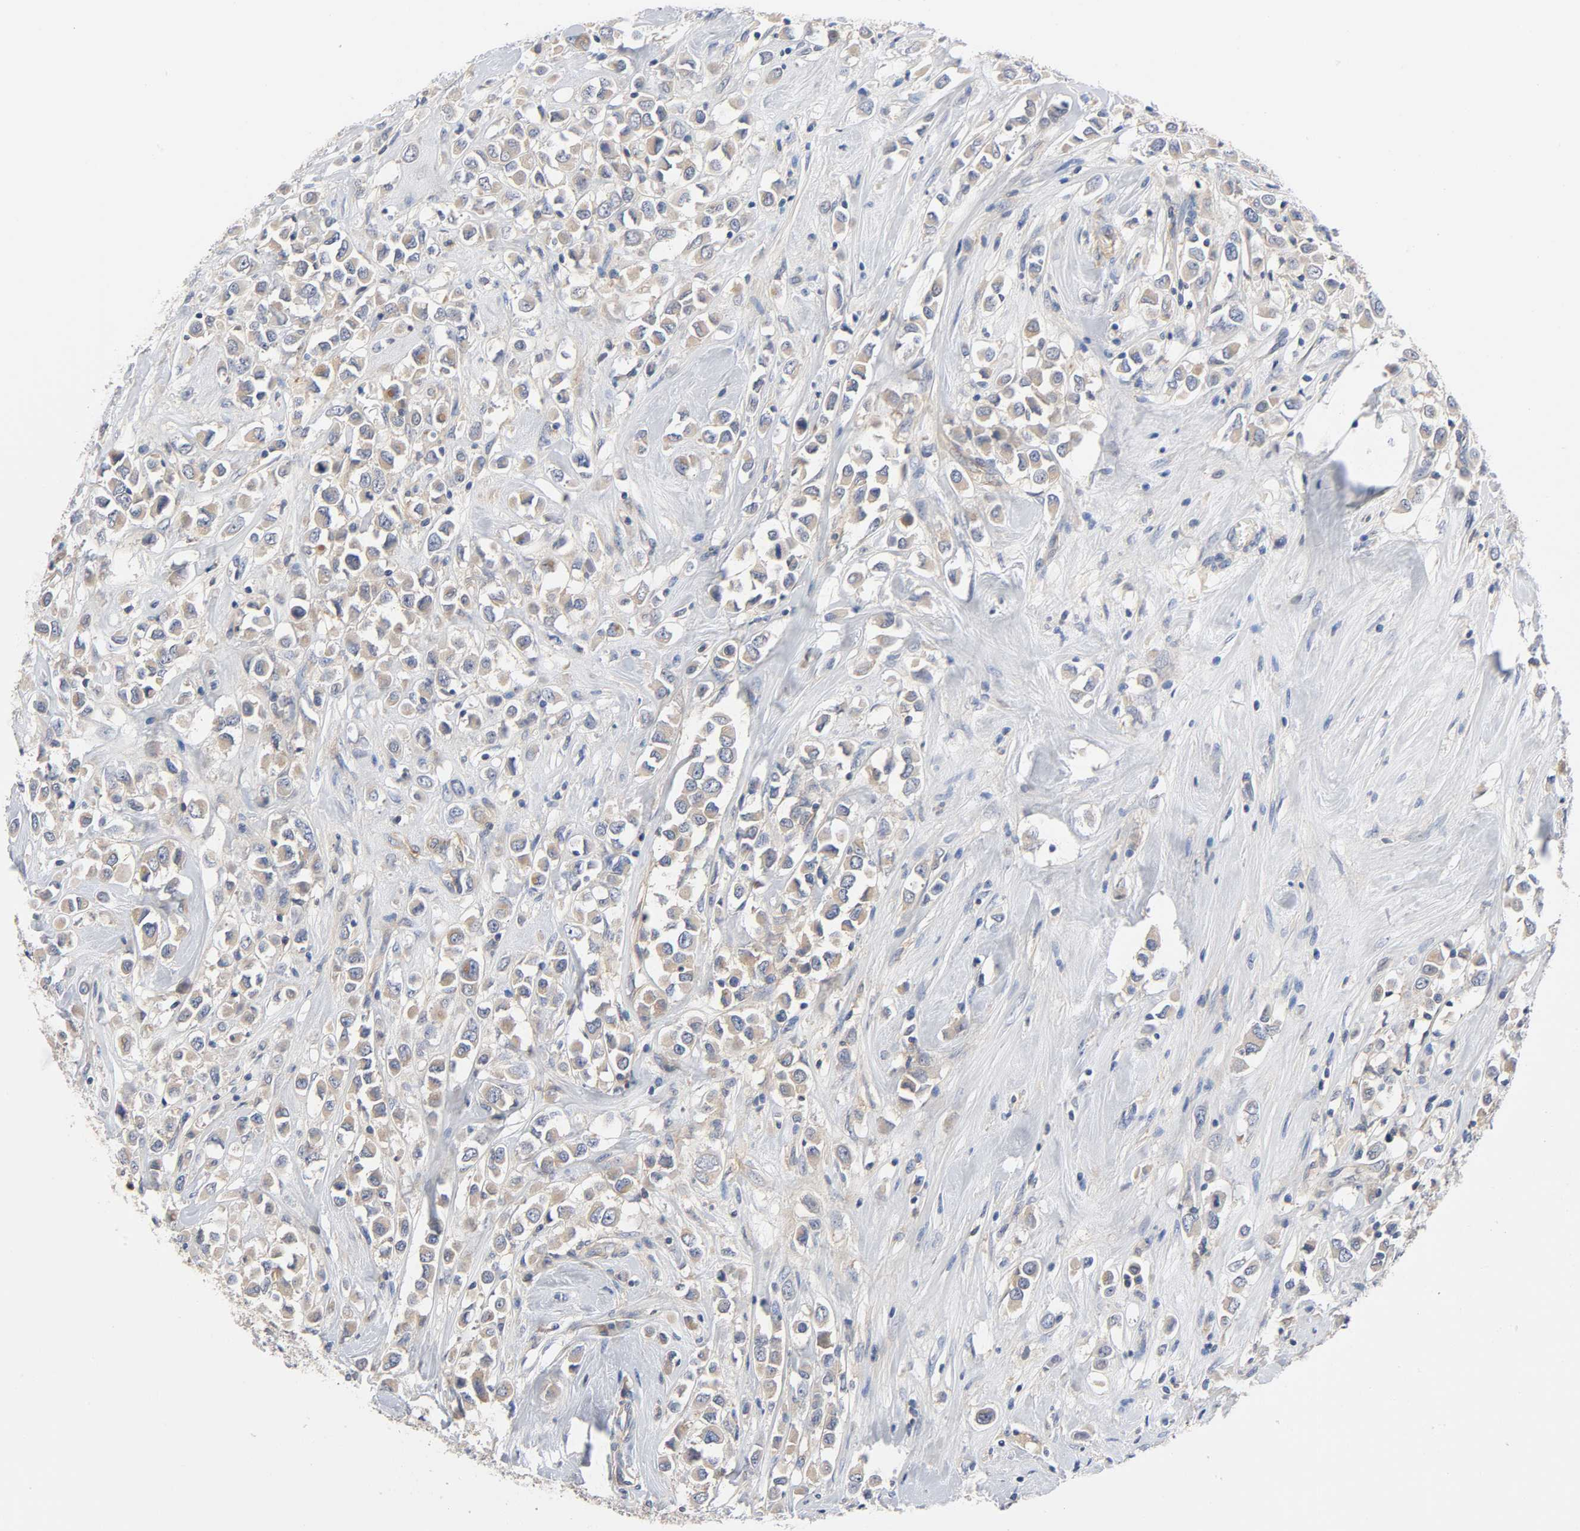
{"staining": {"intensity": "weak", "quantity": ">75%", "location": "cytoplasmic/membranous"}, "tissue": "breast cancer", "cell_type": "Tumor cells", "image_type": "cancer", "snomed": [{"axis": "morphology", "description": "Duct carcinoma"}, {"axis": "topography", "description": "Breast"}], "caption": "Breast cancer (intraductal carcinoma) was stained to show a protein in brown. There is low levels of weak cytoplasmic/membranous expression in about >75% of tumor cells. The staining is performed using DAB (3,3'-diaminobenzidine) brown chromogen to label protein expression. The nuclei are counter-stained blue using hematoxylin.", "gene": "SRC", "patient": {"sex": "female", "age": 61}}